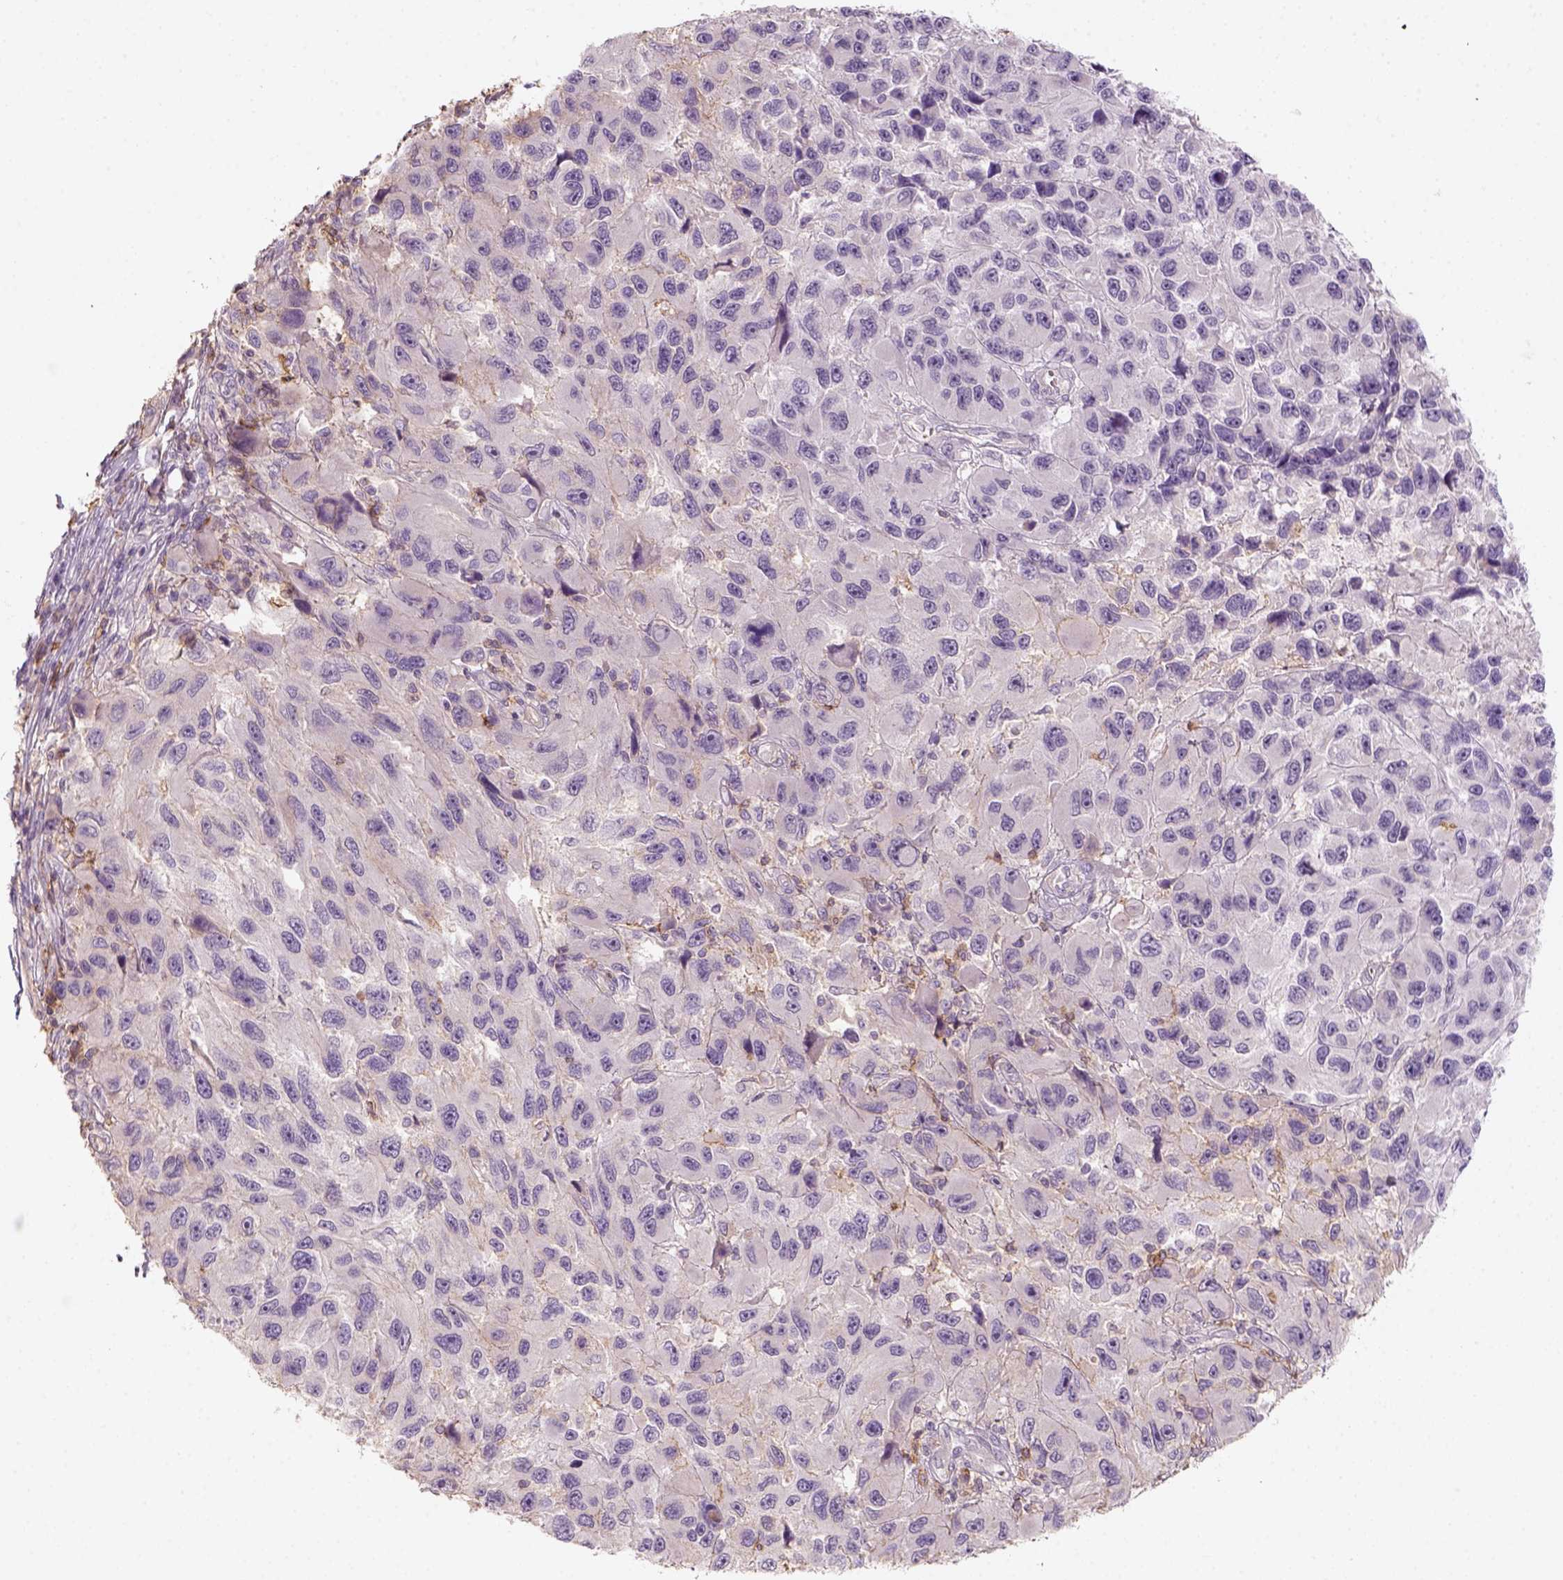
{"staining": {"intensity": "negative", "quantity": "none", "location": "none"}, "tissue": "melanoma", "cell_type": "Tumor cells", "image_type": "cancer", "snomed": [{"axis": "morphology", "description": "Malignant melanoma, NOS"}, {"axis": "topography", "description": "Skin"}], "caption": "Immunohistochemistry of human melanoma shows no staining in tumor cells.", "gene": "AQP9", "patient": {"sex": "male", "age": 53}}